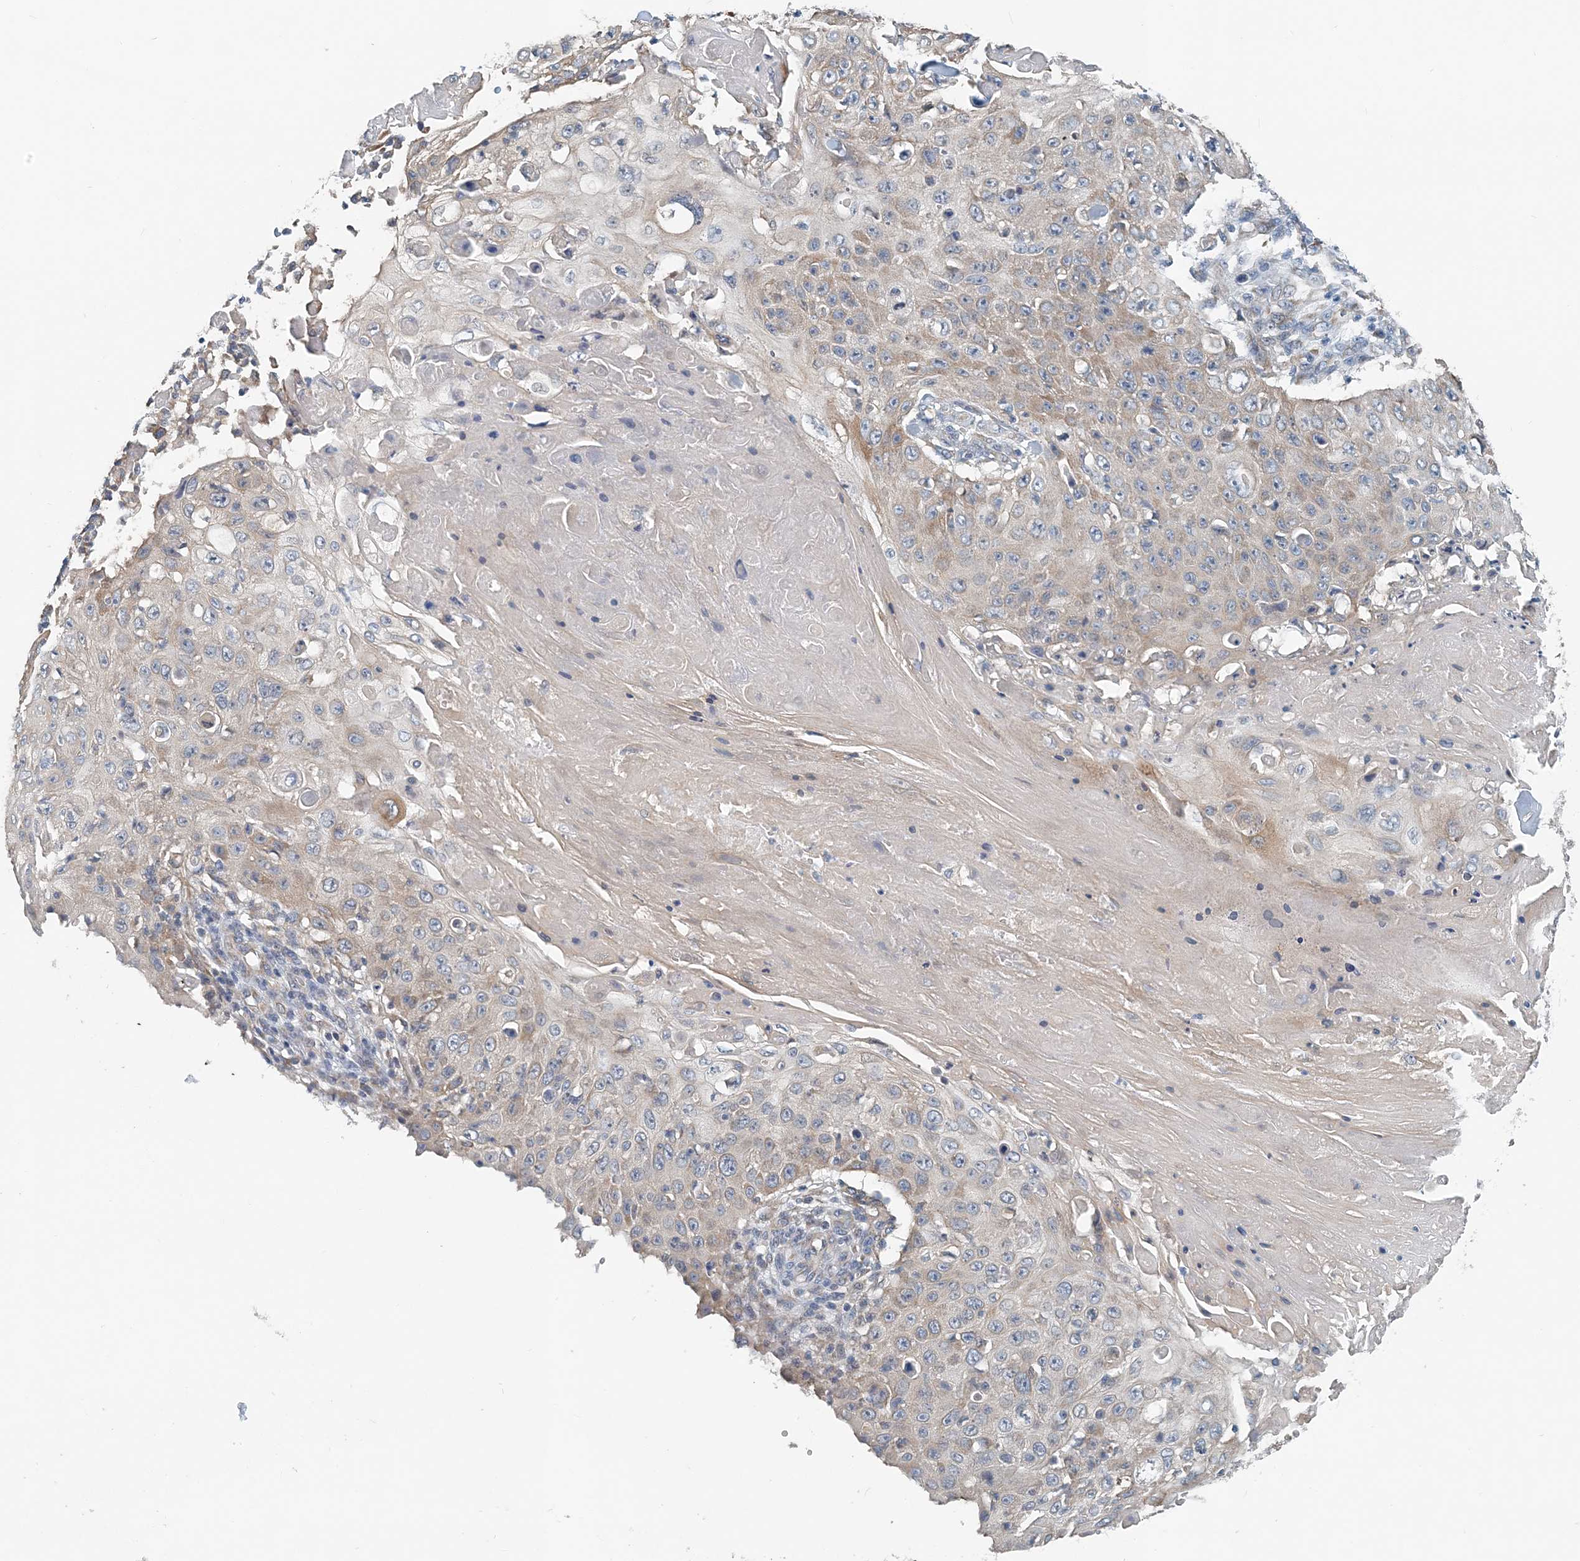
{"staining": {"intensity": "weak", "quantity": "25%-75%", "location": "cytoplasmic/membranous"}, "tissue": "skin cancer", "cell_type": "Tumor cells", "image_type": "cancer", "snomed": [{"axis": "morphology", "description": "Squamous cell carcinoma, NOS"}, {"axis": "topography", "description": "Skin"}], "caption": "Immunohistochemical staining of skin cancer (squamous cell carcinoma) displays low levels of weak cytoplasmic/membranous protein expression in approximately 25%-75% of tumor cells. Using DAB (3,3'-diaminobenzidine) (brown) and hematoxylin (blue) stains, captured at high magnification using brightfield microscopy.", "gene": "EEF1A2", "patient": {"sex": "male", "age": 86}}